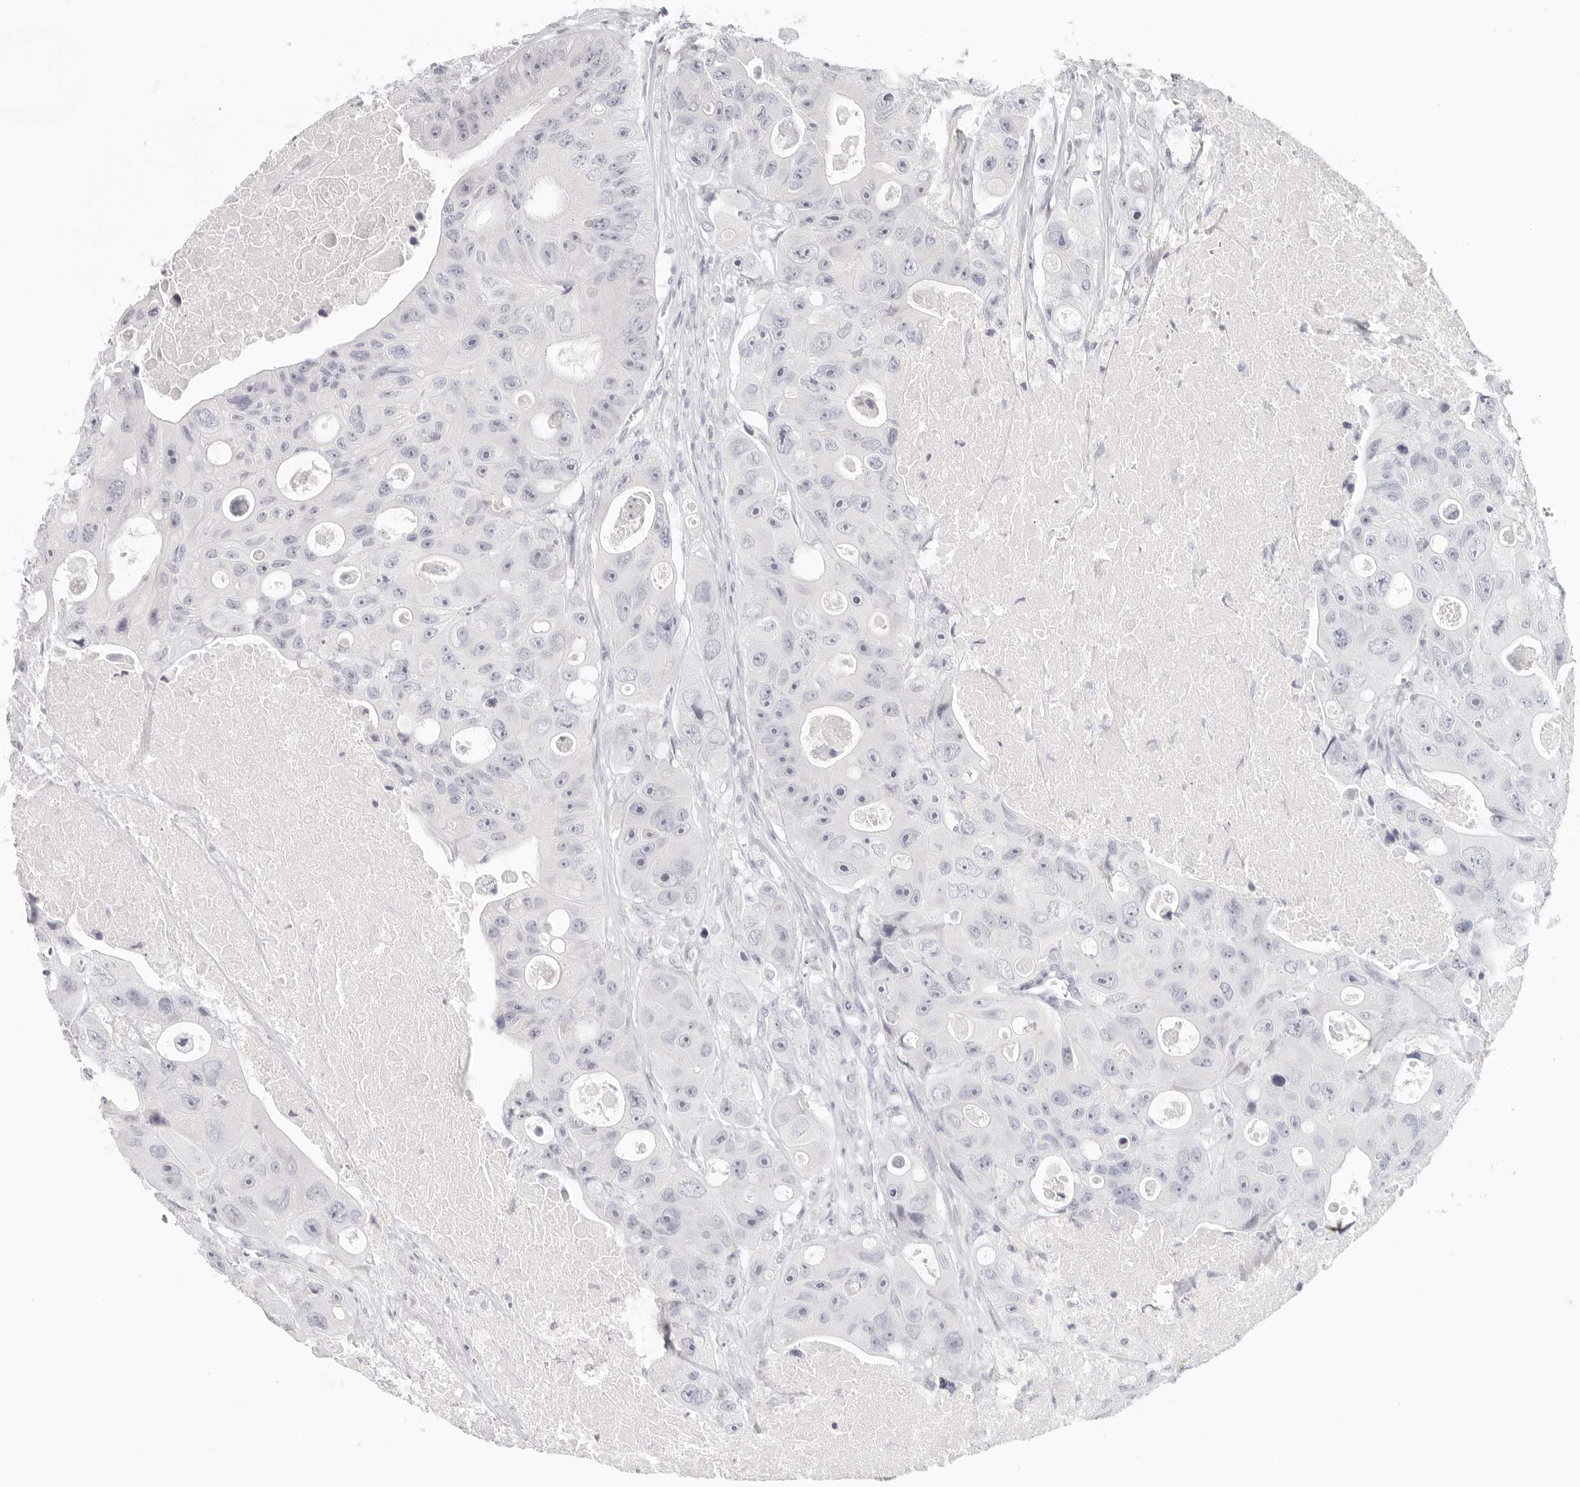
{"staining": {"intensity": "negative", "quantity": "none", "location": "none"}, "tissue": "colorectal cancer", "cell_type": "Tumor cells", "image_type": "cancer", "snomed": [{"axis": "morphology", "description": "Adenocarcinoma, NOS"}, {"axis": "topography", "description": "Colon"}], "caption": "An IHC photomicrograph of adenocarcinoma (colorectal) is shown. There is no staining in tumor cells of adenocarcinoma (colorectal).", "gene": "GPBP1L1", "patient": {"sex": "female", "age": 46}}